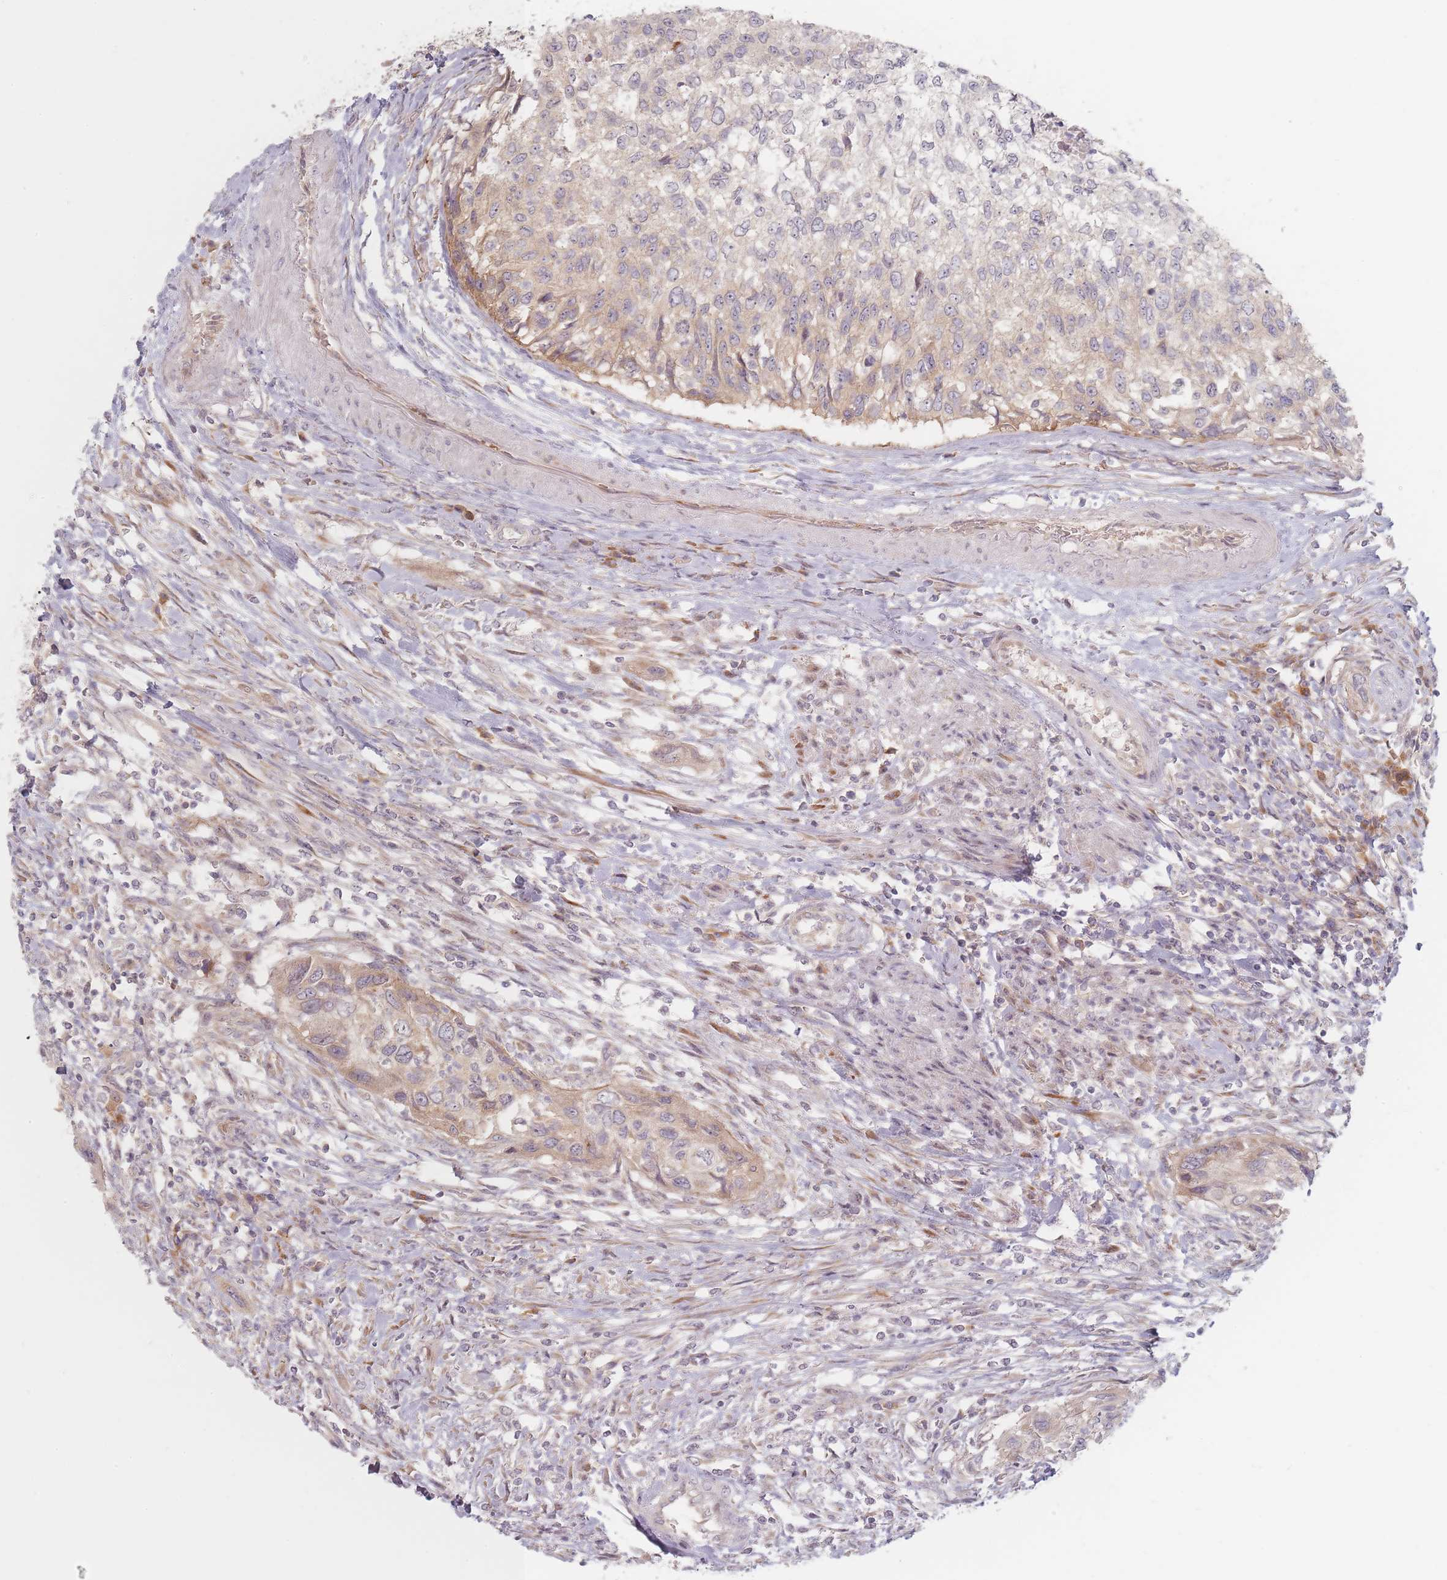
{"staining": {"intensity": "weak", "quantity": "25%-75%", "location": "cytoplasmic/membranous"}, "tissue": "urothelial cancer", "cell_type": "Tumor cells", "image_type": "cancer", "snomed": [{"axis": "morphology", "description": "Urothelial carcinoma, High grade"}, {"axis": "topography", "description": "Urinary bladder"}], "caption": "Urothelial cancer stained for a protein reveals weak cytoplasmic/membranous positivity in tumor cells. (DAB (3,3'-diaminobenzidine) IHC with brightfield microscopy, high magnification).", "gene": "ZKSCAN7", "patient": {"sex": "female", "age": 60}}